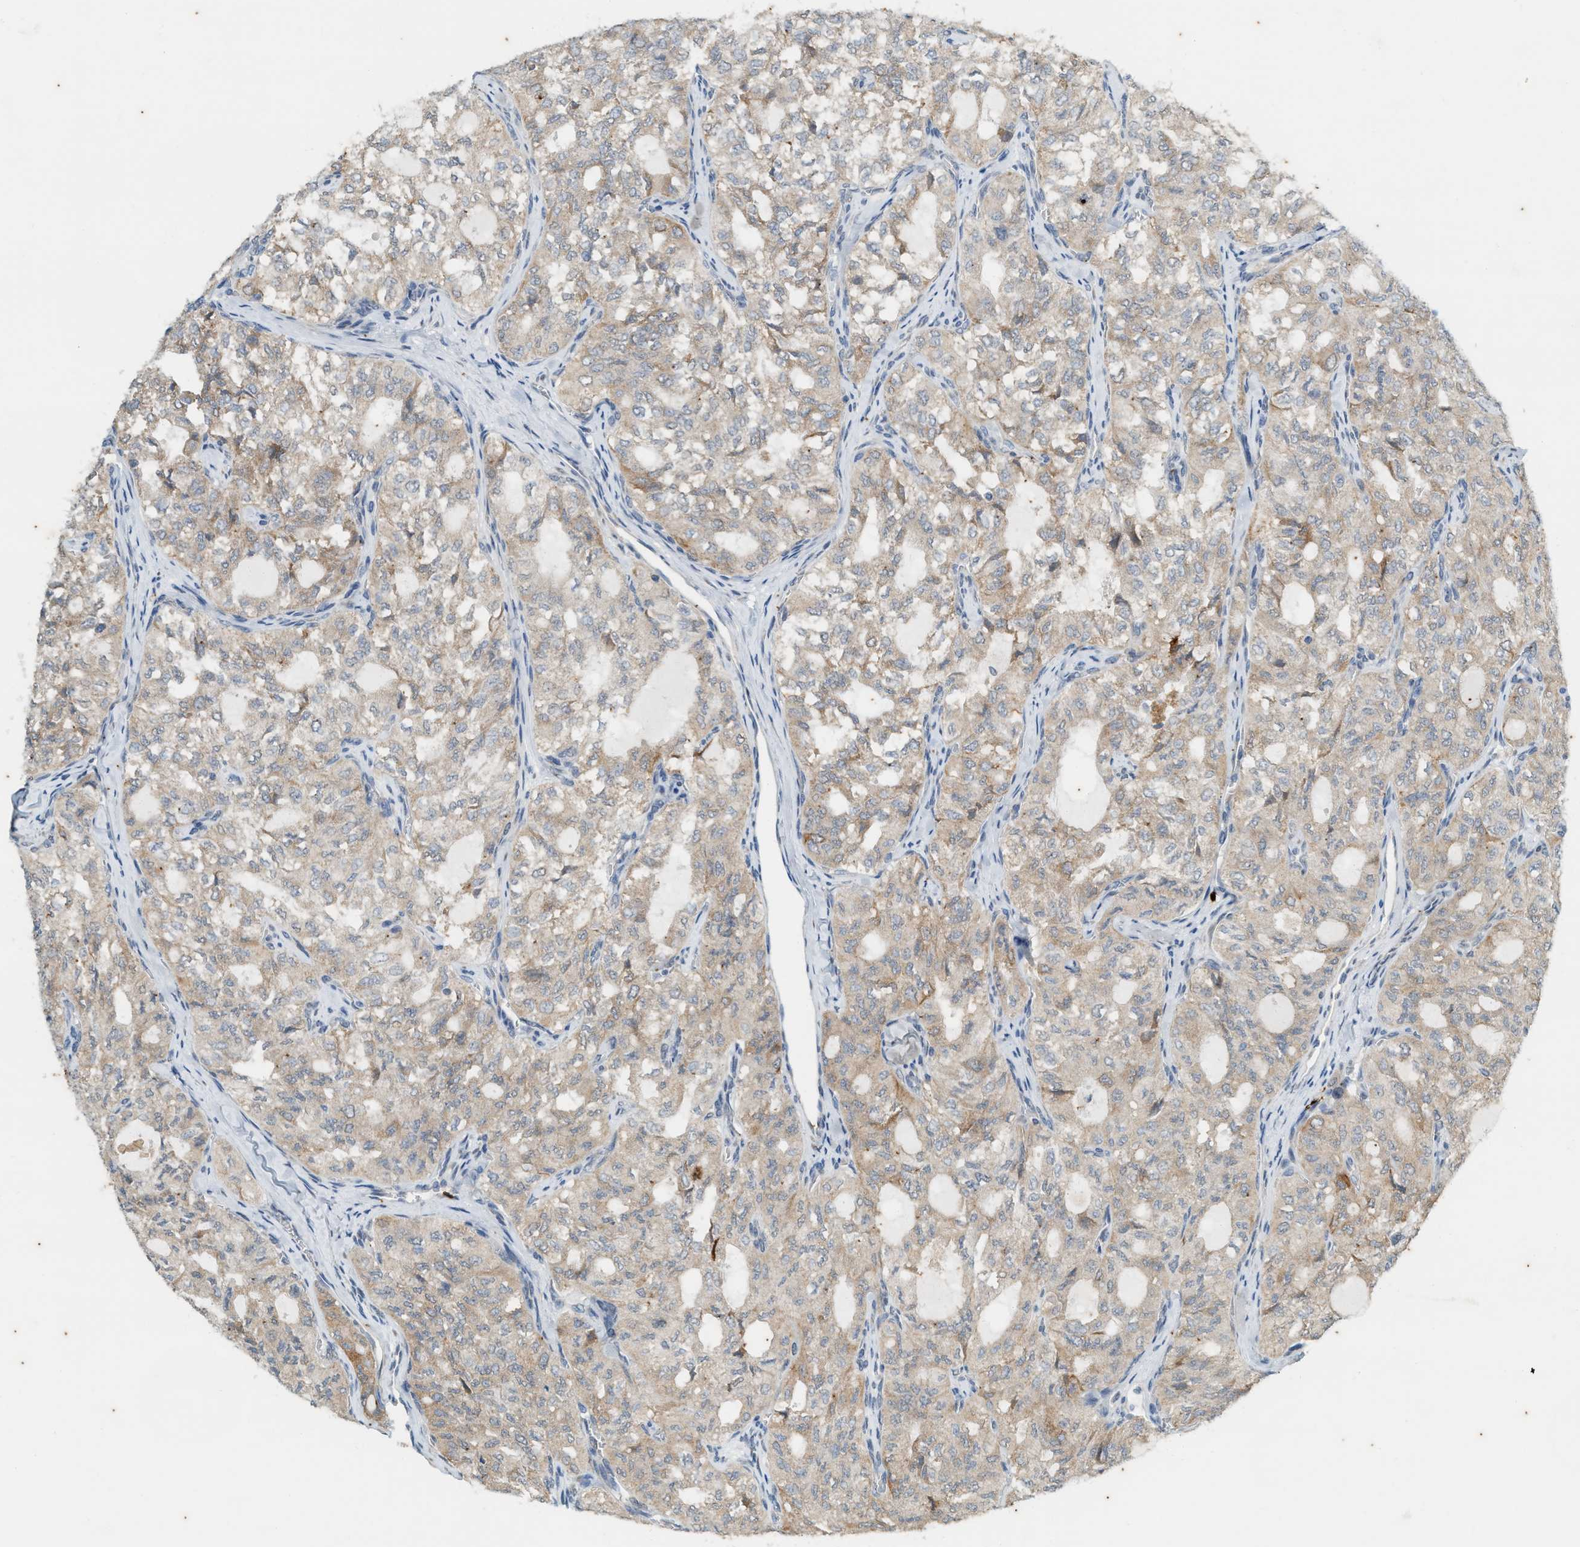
{"staining": {"intensity": "moderate", "quantity": "25%-75%", "location": "cytoplasmic/membranous"}, "tissue": "thyroid cancer", "cell_type": "Tumor cells", "image_type": "cancer", "snomed": [{"axis": "morphology", "description": "Follicular adenoma carcinoma, NOS"}, {"axis": "topography", "description": "Thyroid gland"}], "caption": "Human follicular adenoma carcinoma (thyroid) stained for a protein (brown) reveals moderate cytoplasmic/membranous positive positivity in about 25%-75% of tumor cells.", "gene": "CHPF2", "patient": {"sex": "male", "age": 75}}